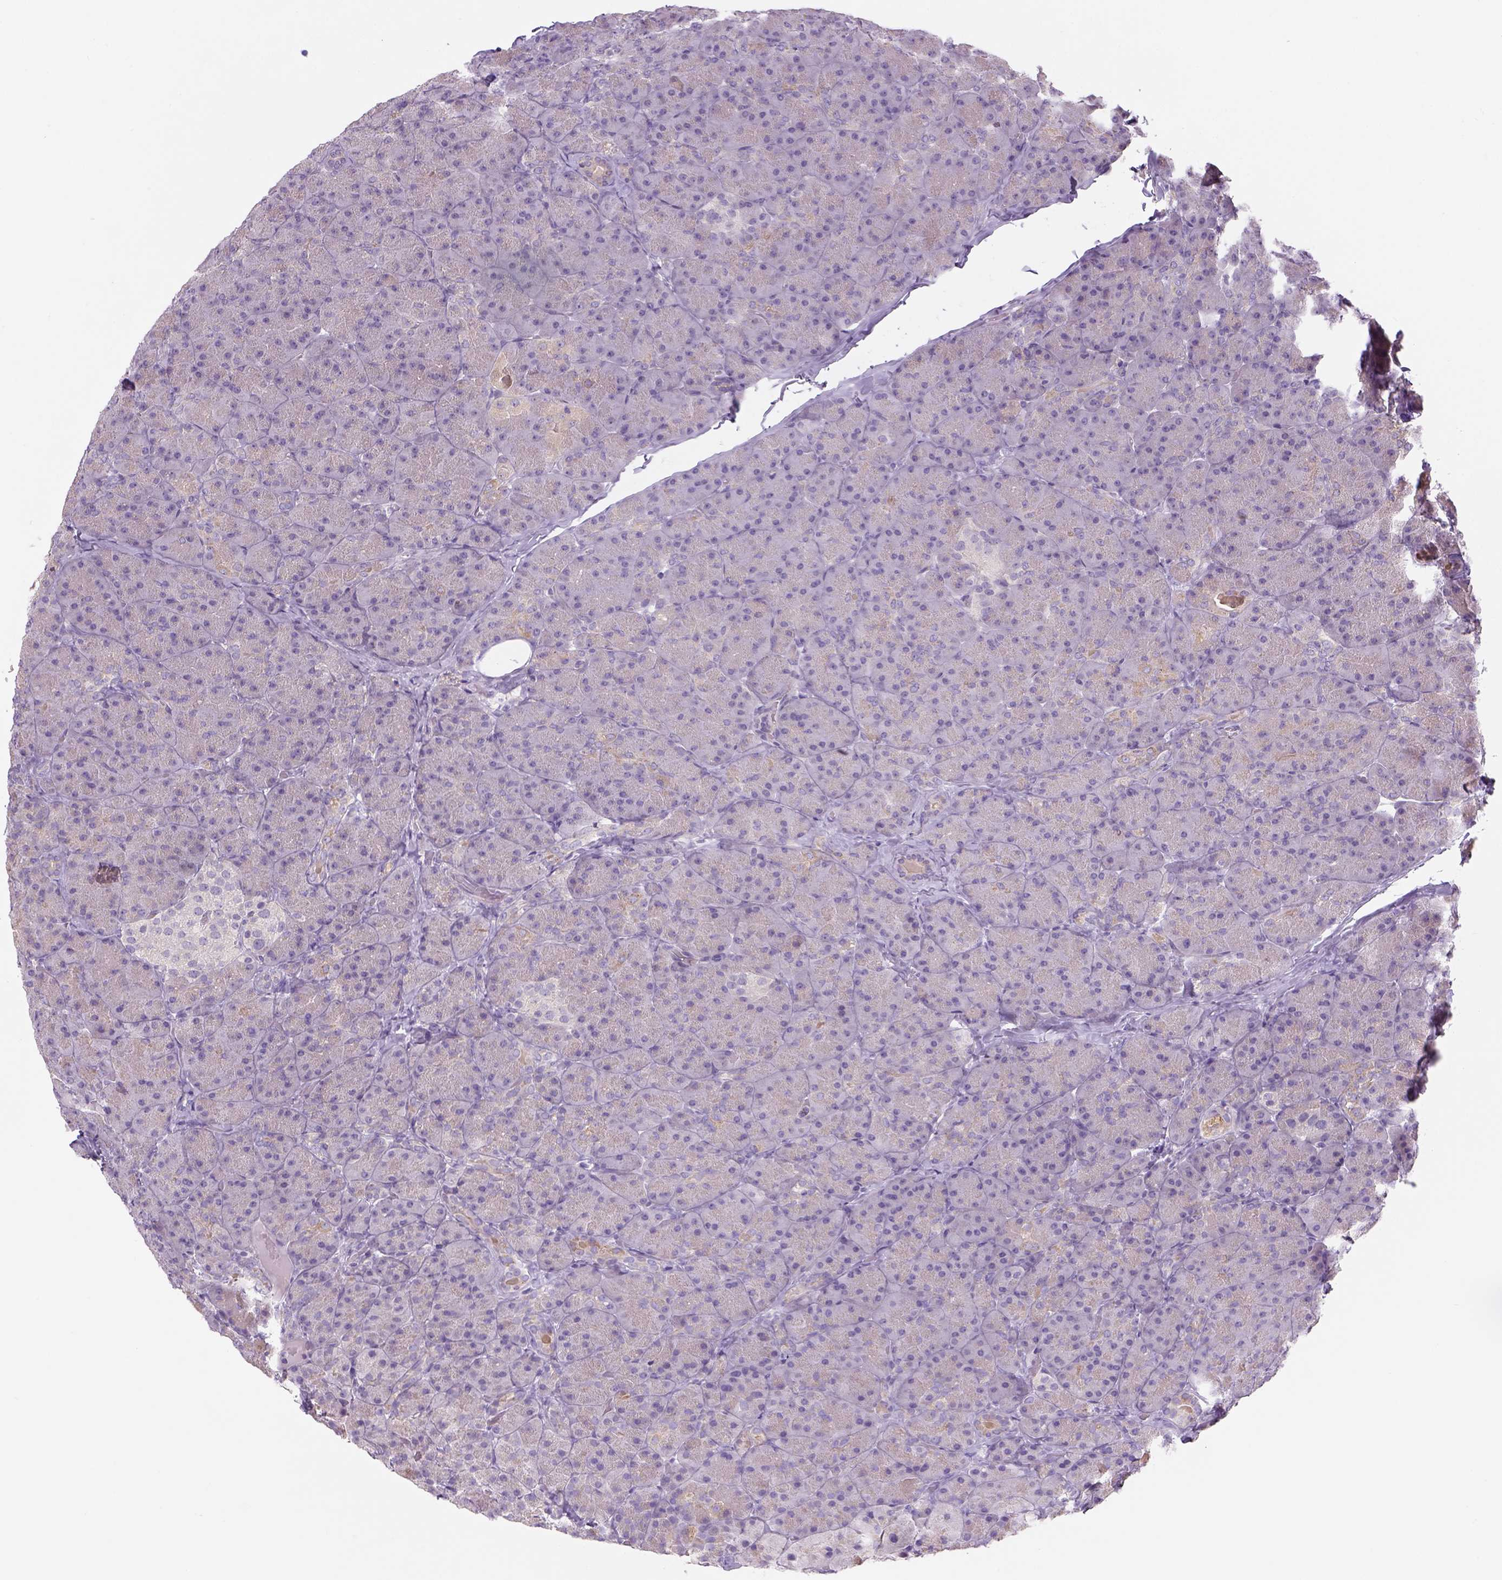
{"staining": {"intensity": "weak", "quantity": "25%-75%", "location": "cytoplasmic/membranous"}, "tissue": "pancreas", "cell_type": "Exocrine glandular cells", "image_type": "normal", "snomed": [{"axis": "morphology", "description": "Normal tissue, NOS"}, {"axis": "topography", "description": "Pancreas"}], "caption": "Immunohistochemical staining of unremarkable pancreas shows low levels of weak cytoplasmic/membranous expression in about 25%-75% of exocrine glandular cells. The protein is stained brown, and the nuclei are stained in blue (DAB (3,3'-diaminobenzidine) IHC with brightfield microscopy, high magnification).", "gene": "ADGRV1", "patient": {"sex": "male", "age": 57}}